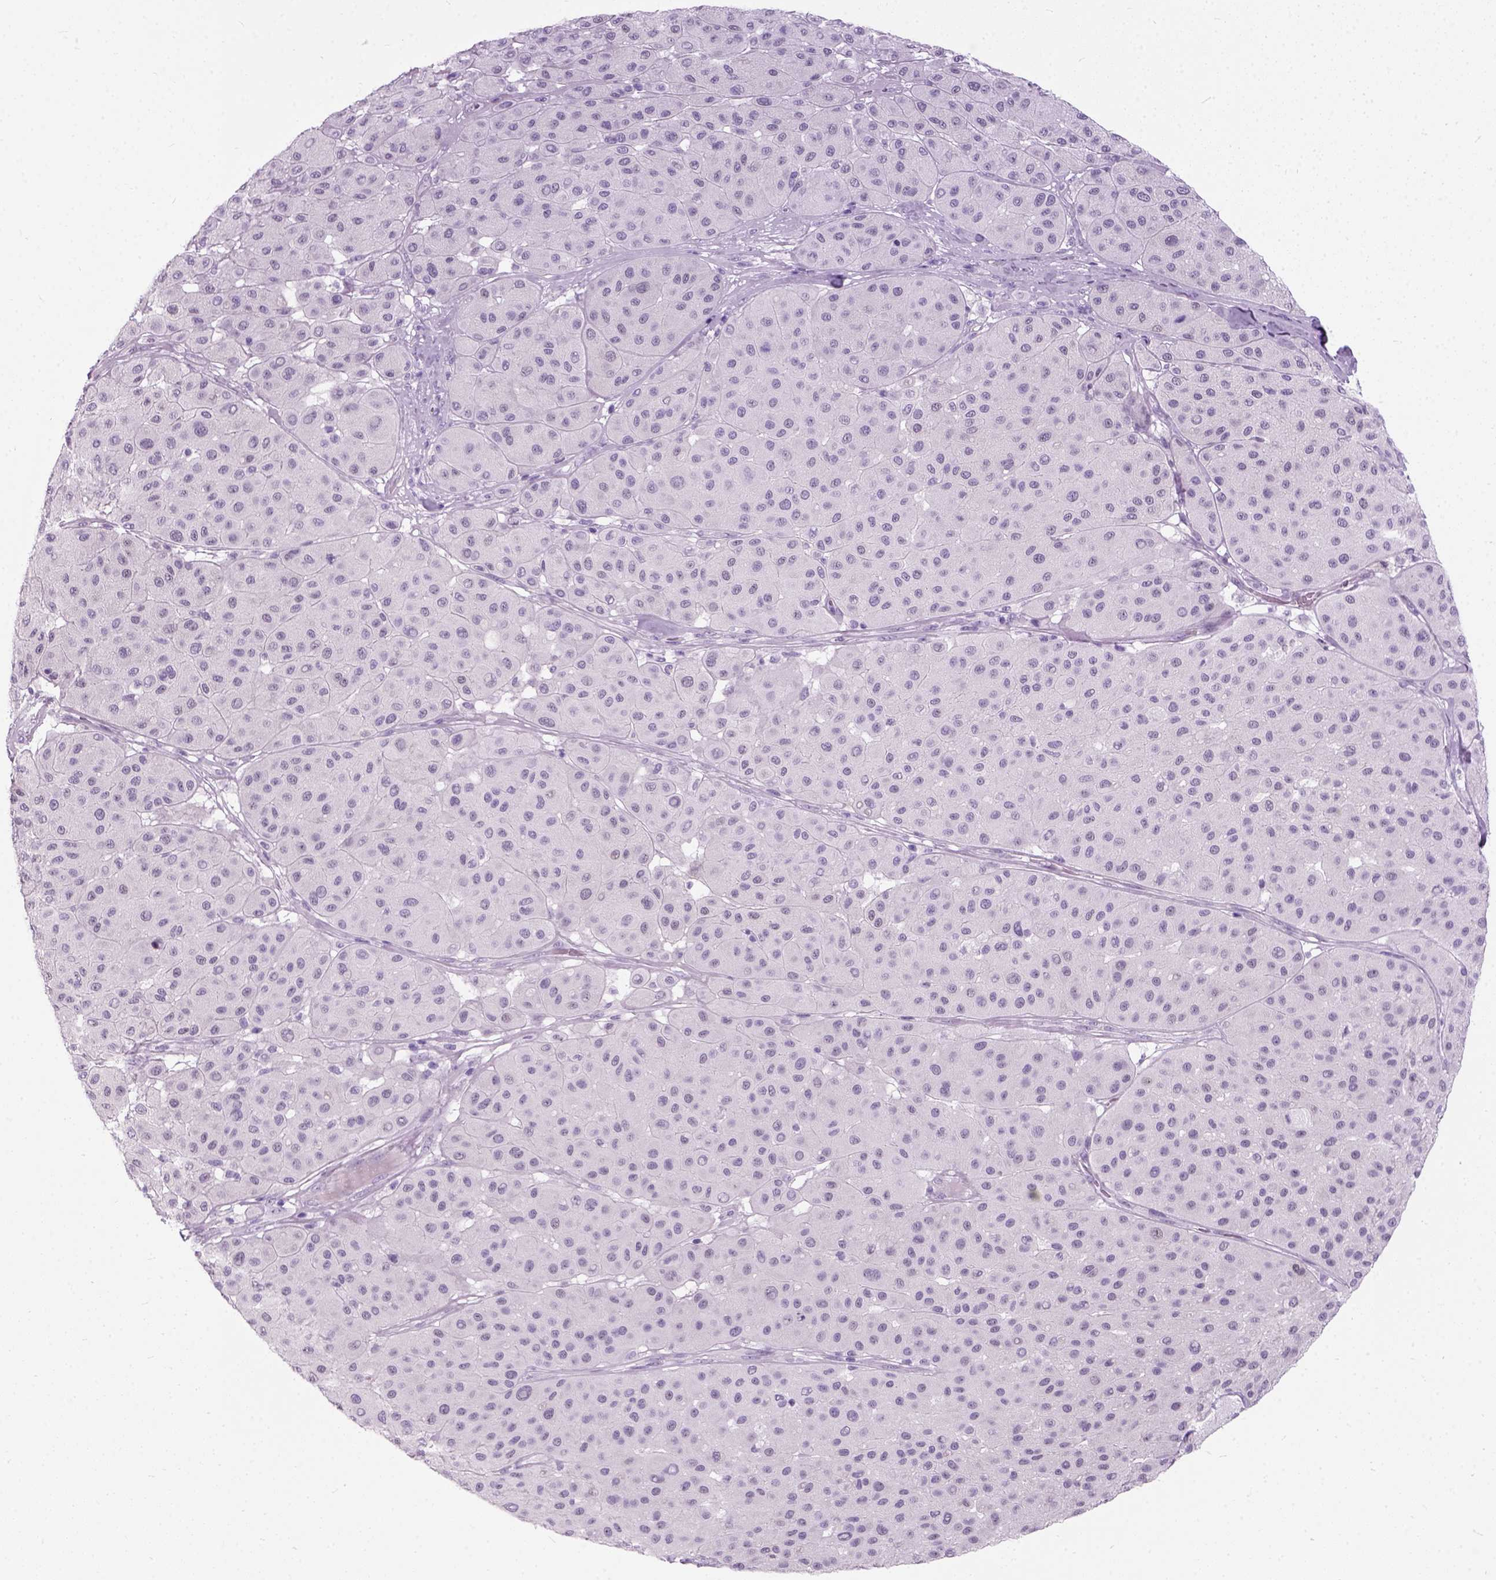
{"staining": {"intensity": "negative", "quantity": "none", "location": "none"}, "tissue": "melanoma", "cell_type": "Tumor cells", "image_type": "cancer", "snomed": [{"axis": "morphology", "description": "Malignant melanoma, Metastatic site"}, {"axis": "topography", "description": "Smooth muscle"}], "caption": "The immunohistochemistry (IHC) histopathology image has no significant staining in tumor cells of melanoma tissue.", "gene": "AXDND1", "patient": {"sex": "male", "age": 41}}